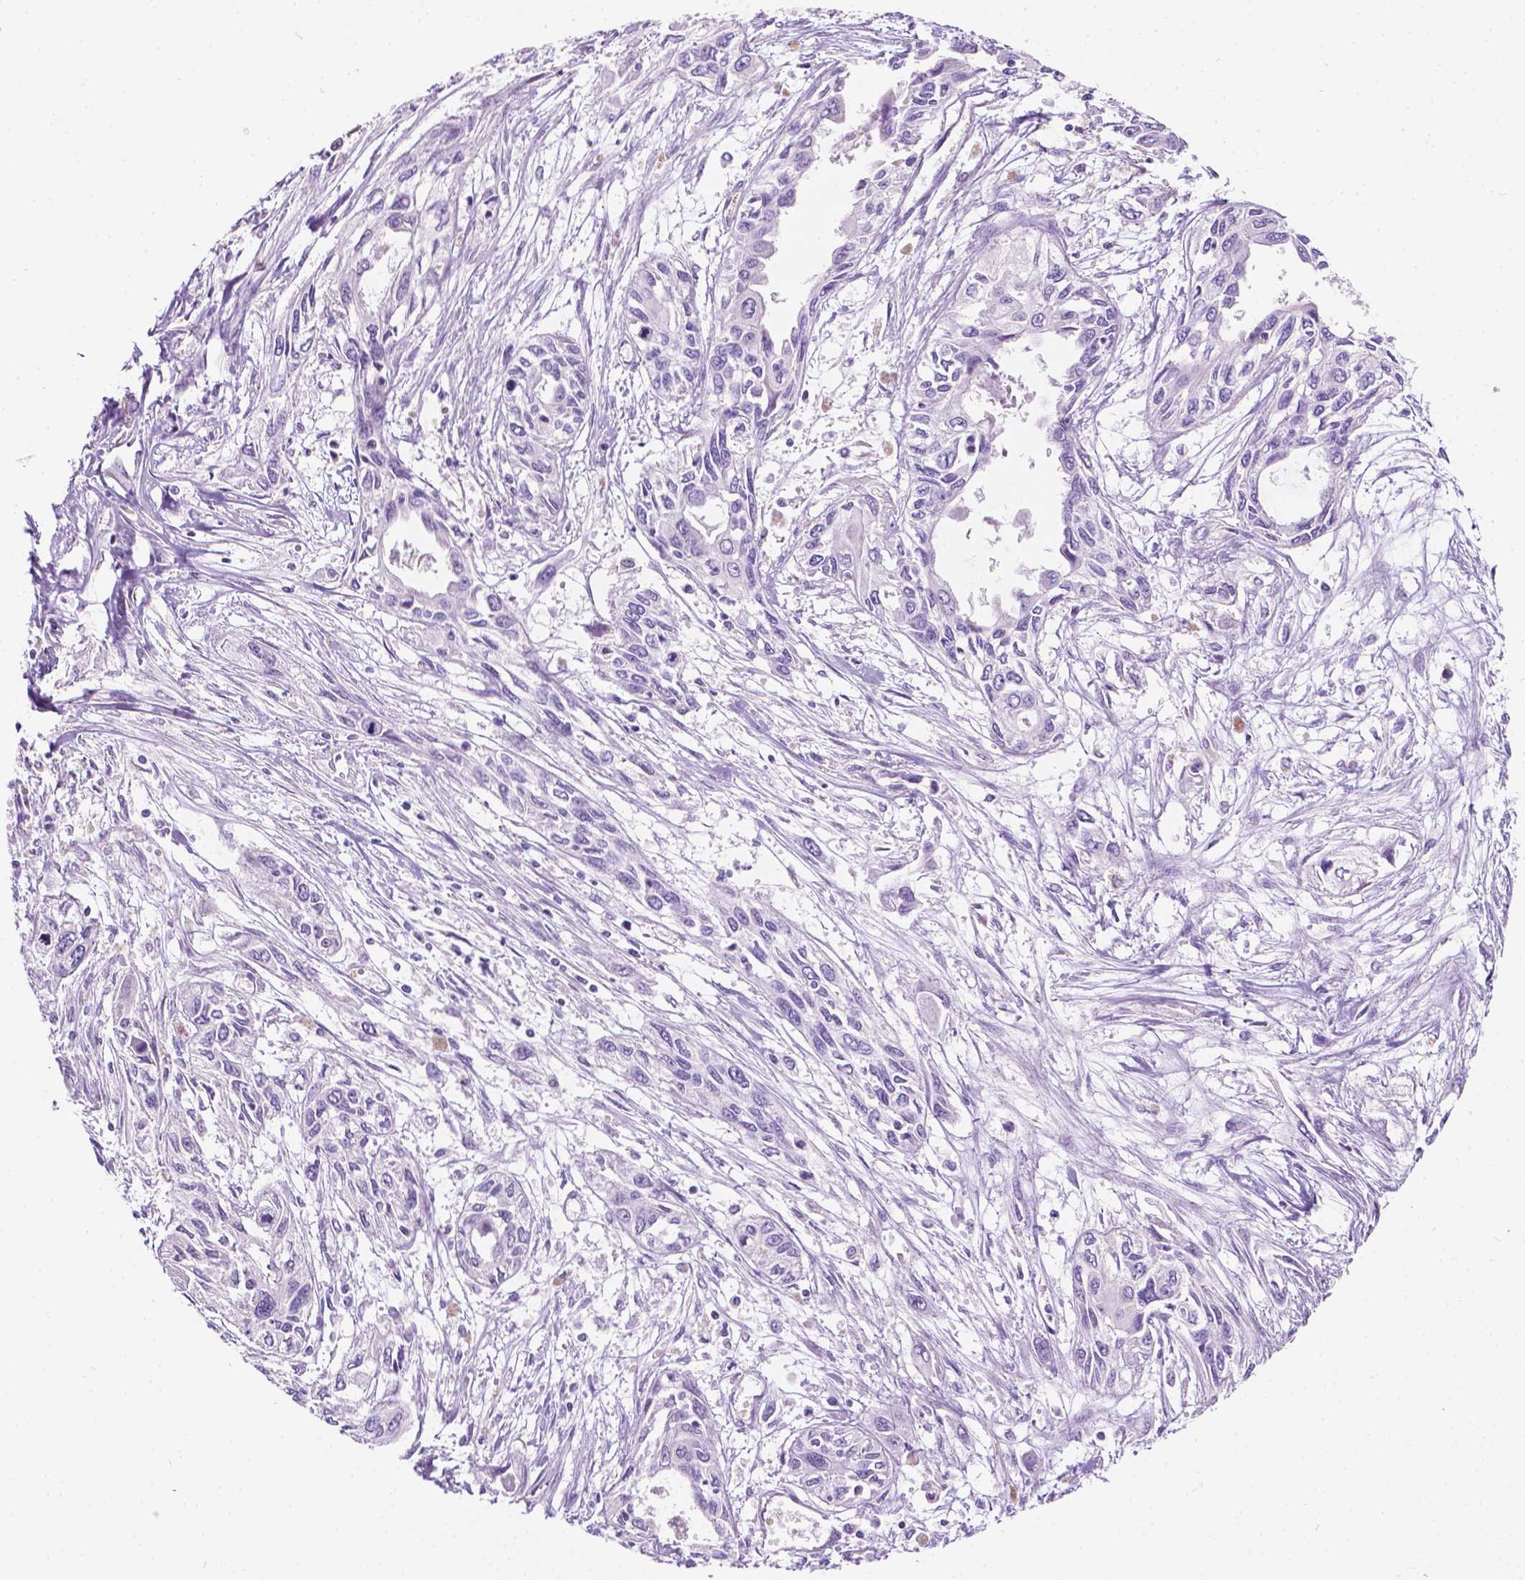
{"staining": {"intensity": "negative", "quantity": "none", "location": "none"}, "tissue": "pancreatic cancer", "cell_type": "Tumor cells", "image_type": "cancer", "snomed": [{"axis": "morphology", "description": "Adenocarcinoma, NOS"}, {"axis": "topography", "description": "Pancreas"}], "caption": "High magnification brightfield microscopy of adenocarcinoma (pancreatic) stained with DAB (brown) and counterstained with hematoxylin (blue): tumor cells show no significant expression.", "gene": "NOS1AP", "patient": {"sex": "female", "age": 55}}